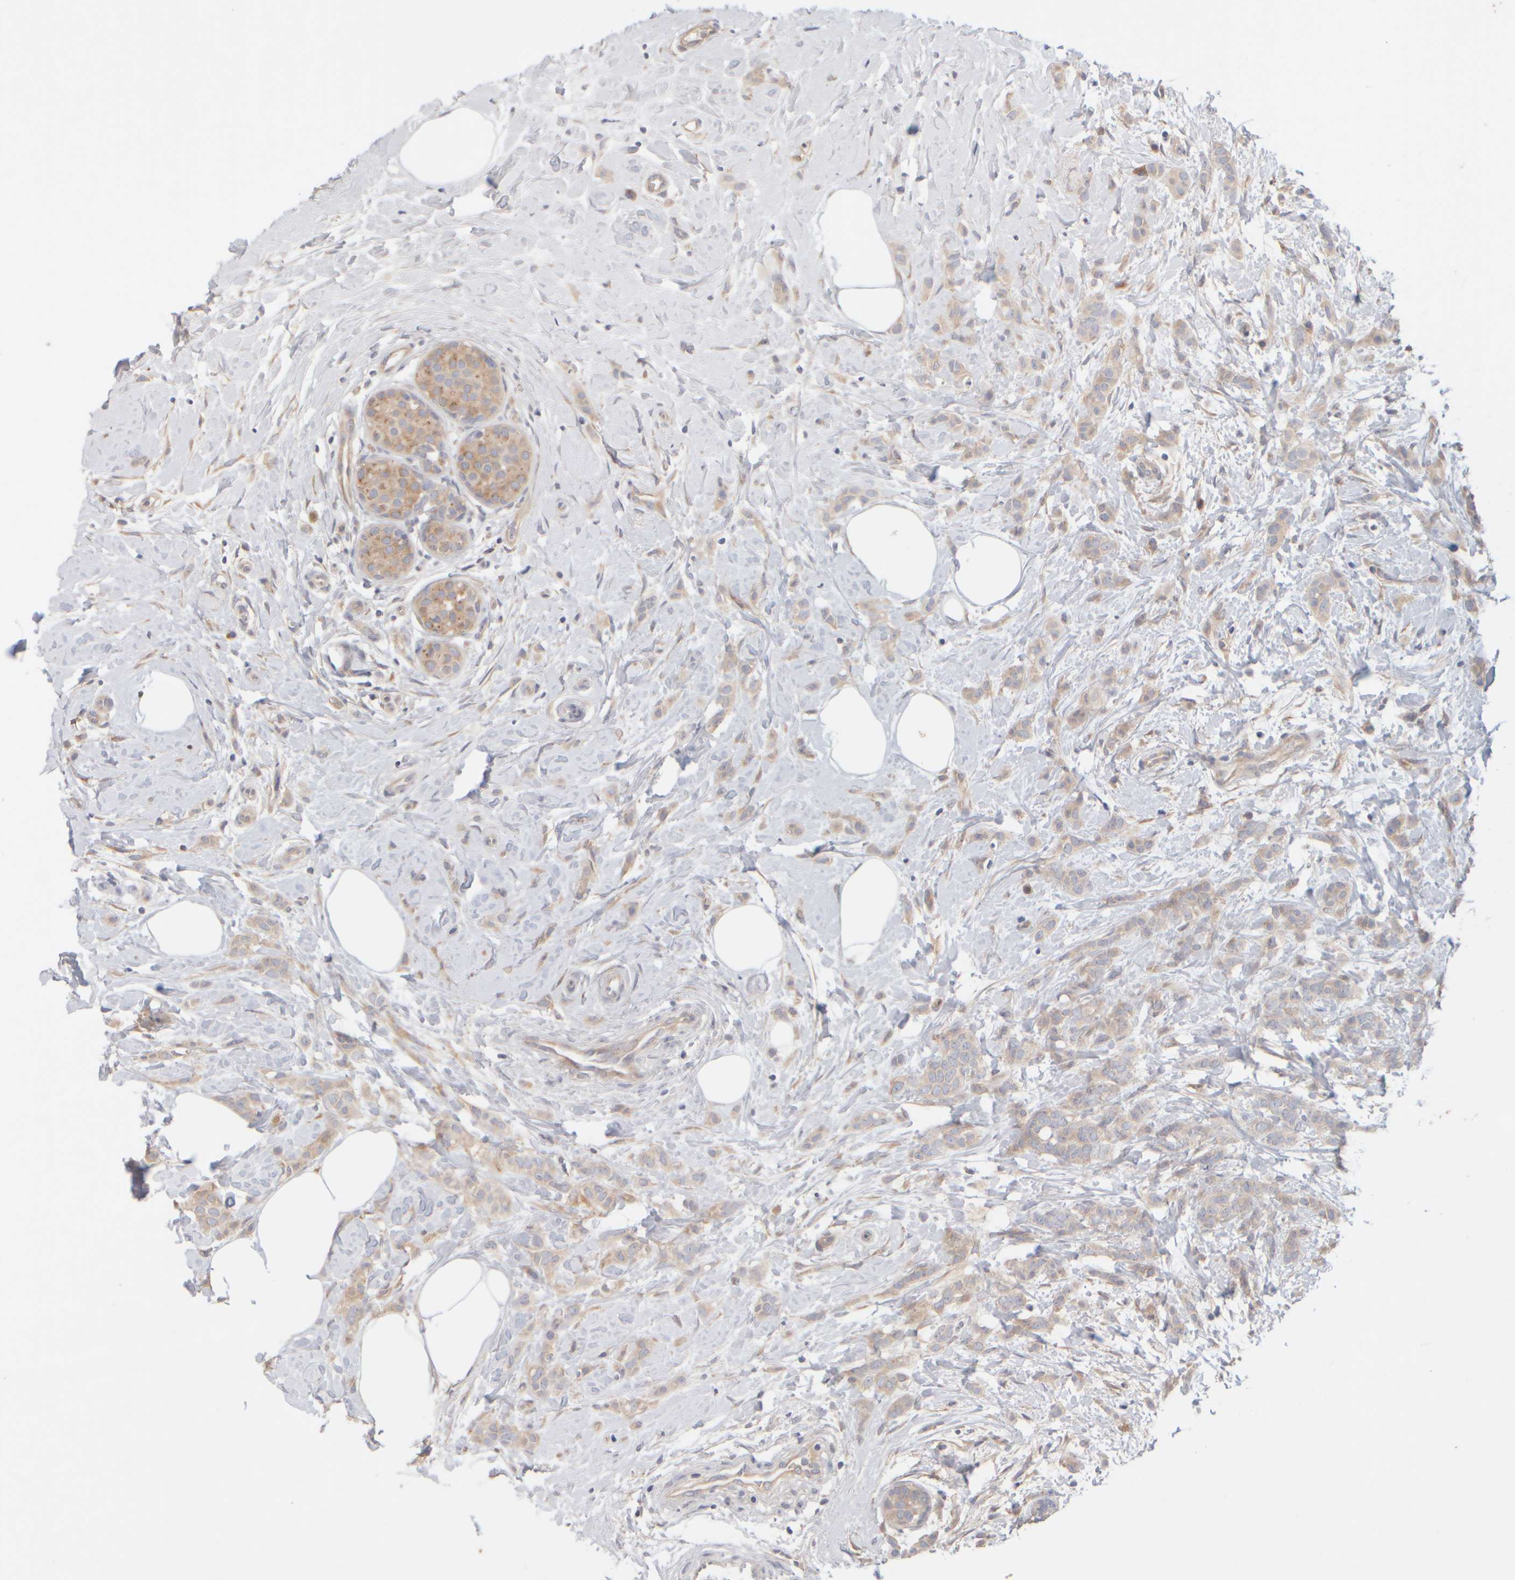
{"staining": {"intensity": "weak", "quantity": ">75%", "location": "cytoplasmic/membranous"}, "tissue": "breast cancer", "cell_type": "Tumor cells", "image_type": "cancer", "snomed": [{"axis": "morphology", "description": "Lobular carcinoma, in situ"}, {"axis": "morphology", "description": "Lobular carcinoma"}, {"axis": "topography", "description": "Breast"}], "caption": "A brown stain highlights weak cytoplasmic/membranous expression of a protein in human breast cancer (lobular carcinoma in situ) tumor cells.", "gene": "GOPC", "patient": {"sex": "female", "age": 41}}